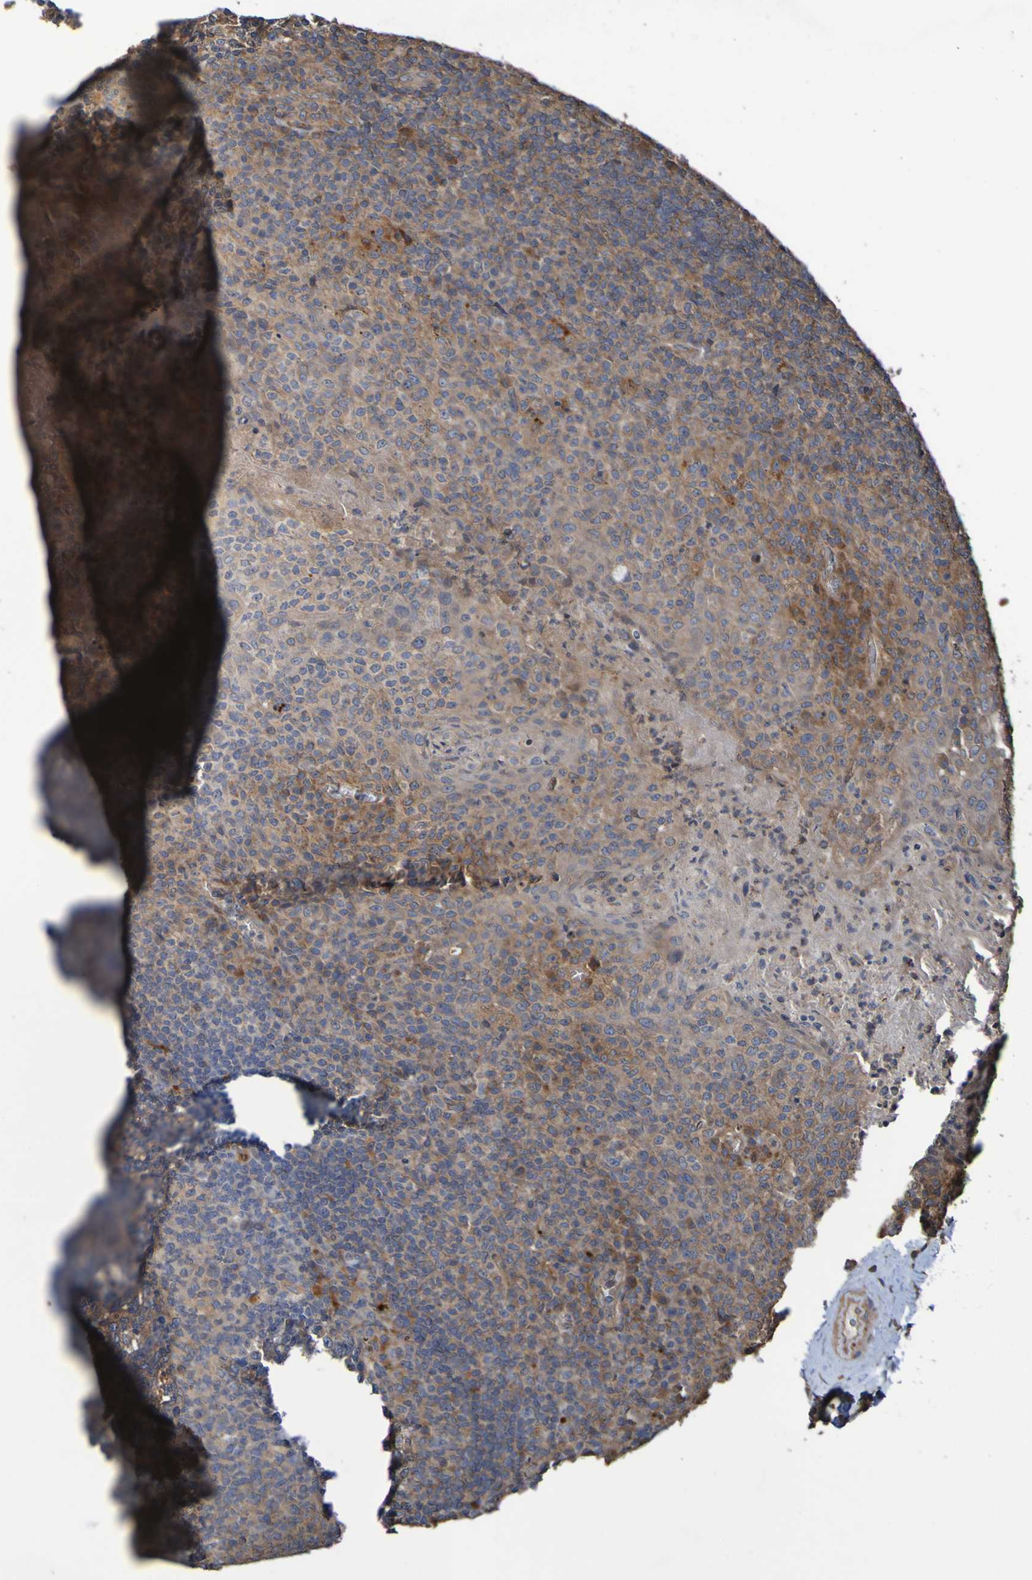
{"staining": {"intensity": "weak", "quantity": "<25%", "location": "cytoplasmic/membranous"}, "tissue": "tonsil", "cell_type": "Germinal center cells", "image_type": "normal", "snomed": [{"axis": "morphology", "description": "Normal tissue, NOS"}, {"axis": "topography", "description": "Tonsil"}], "caption": "Germinal center cells are negative for brown protein staining in benign tonsil. The staining is performed using DAB (3,3'-diaminobenzidine) brown chromogen with nuclei counter-stained in using hematoxylin.", "gene": "UCN", "patient": {"sex": "male", "age": 17}}